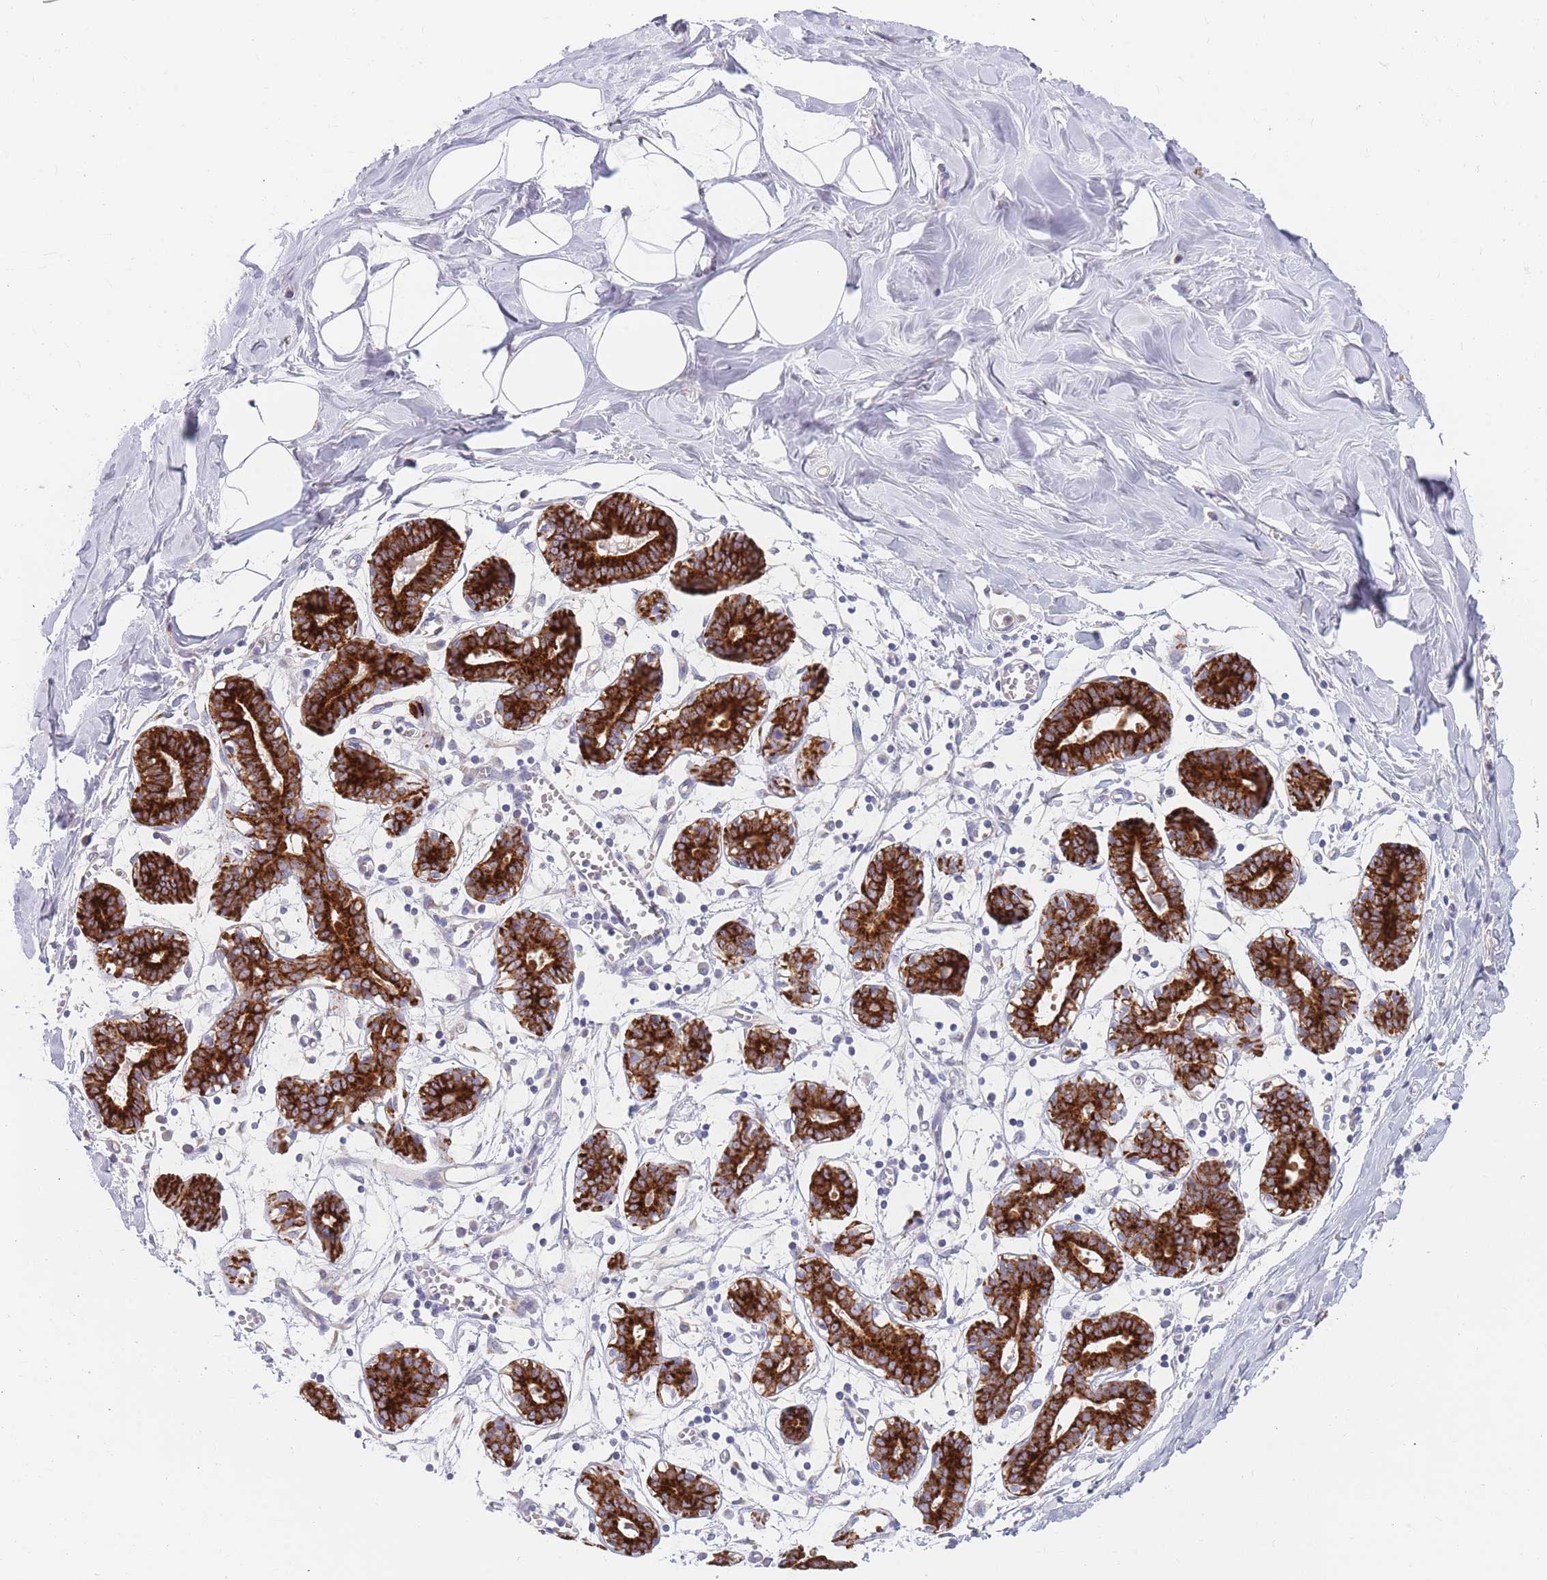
{"staining": {"intensity": "negative", "quantity": "none", "location": "none"}, "tissue": "breast", "cell_type": "Adipocytes", "image_type": "normal", "snomed": [{"axis": "morphology", "description": "Normal tissue, NOS"}, {"axis": "topography", "description": "Breast"}], "caption": "Adipocytes show no significant protein expression in benign breast. Brightfield microscopy of immunohistochemistry (IHC) stained with DAB (brown) and hematoxylin (blue), captured at high magnification.", "gene": "BORCS5", "patient": {"sex": "female", "age": 27}}